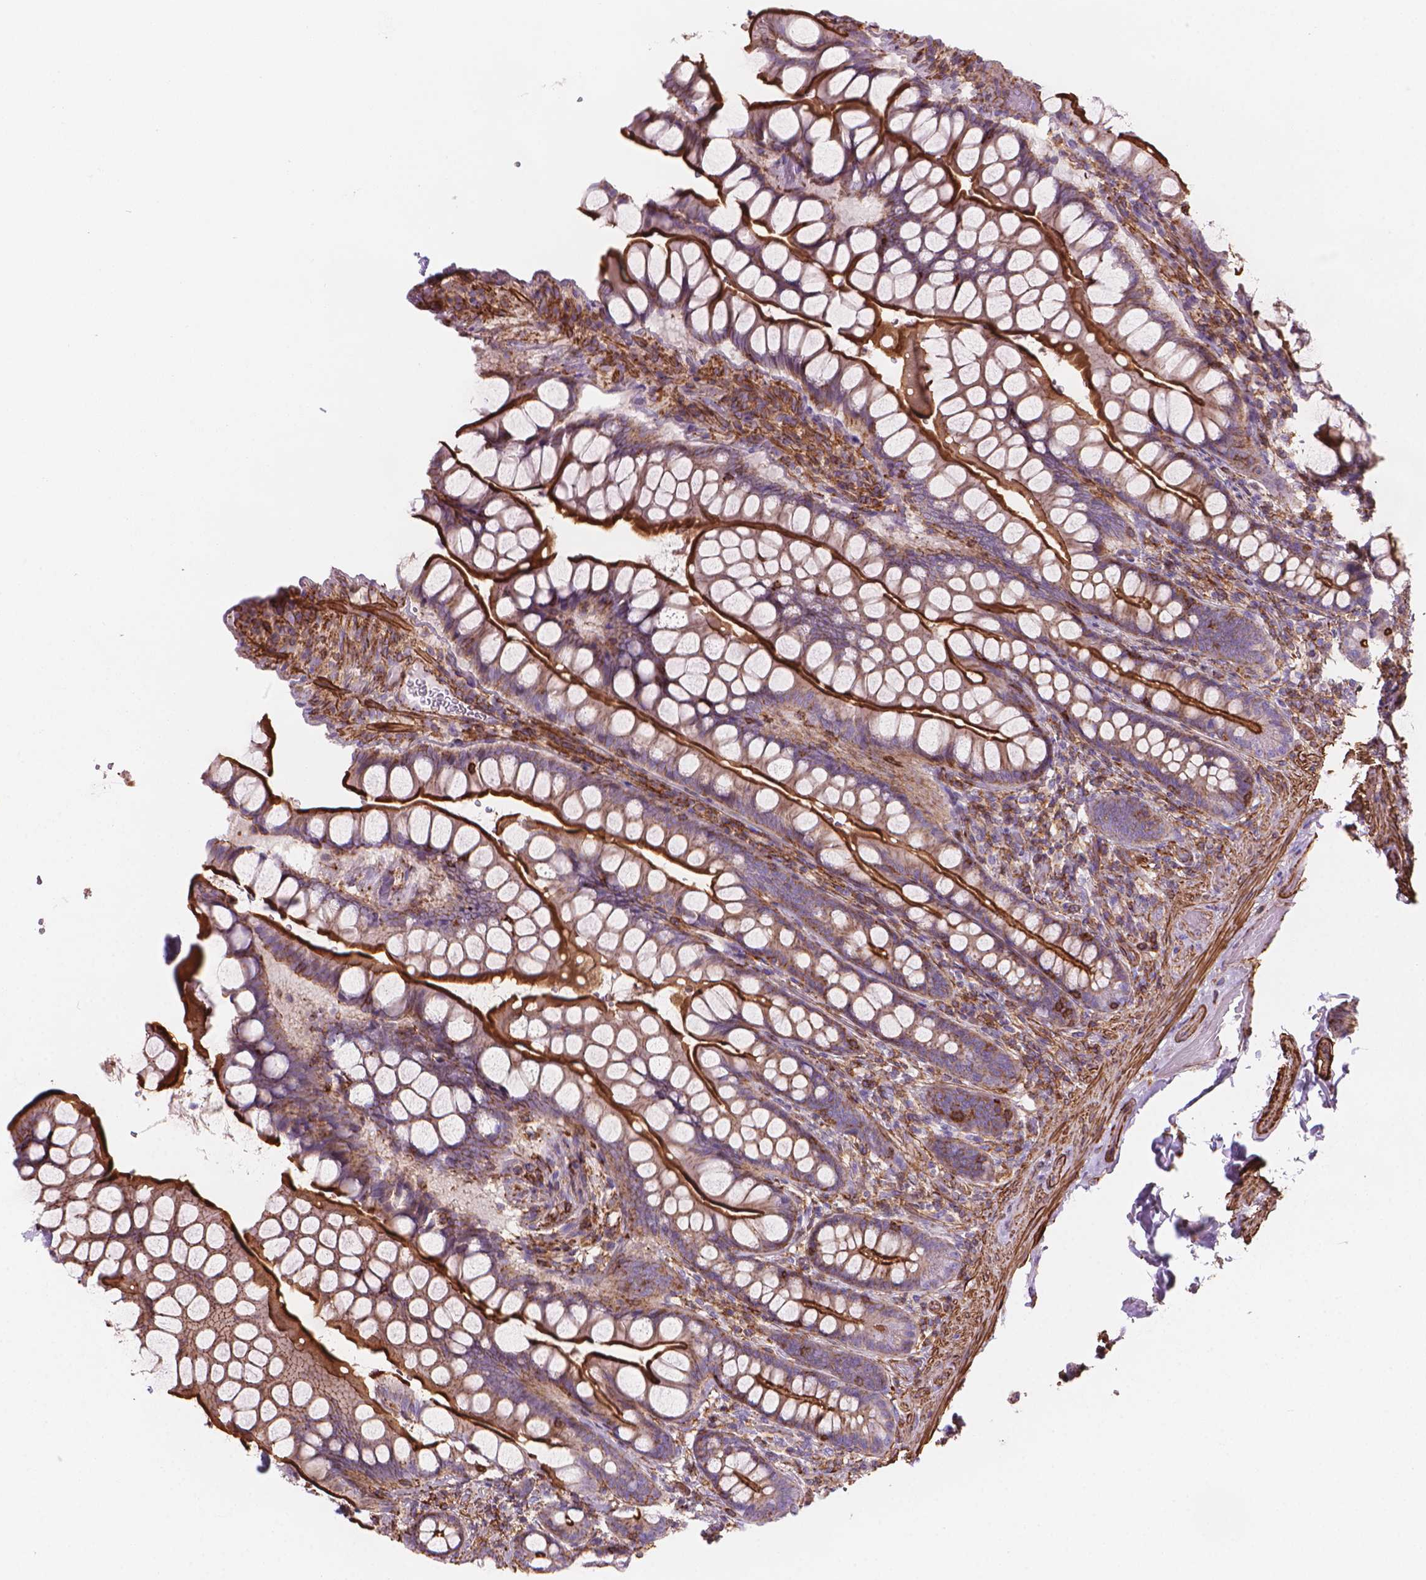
{"staining": {"intensity": "strong", "quantity": "25%-75%", "location": "cytoplasmic/membranous"}, "tissue": "small intestine", "cell_type": "Glandular cells", "image_type": "normal", "snomed": [{"axis": "morphology", "description": "Normal tissue, NOS"}, {"axis": "topography", "description": "Small intestine"}], "caption": "A histopathology image showing strong cytoplasmic/membranous staining in approximately 25%-75% of glandular cells in benign small intestine, as visualized by brown immunohistochemical staining.", "gene": "PATJ", "patient": {"sex": "male", "age": 70}}